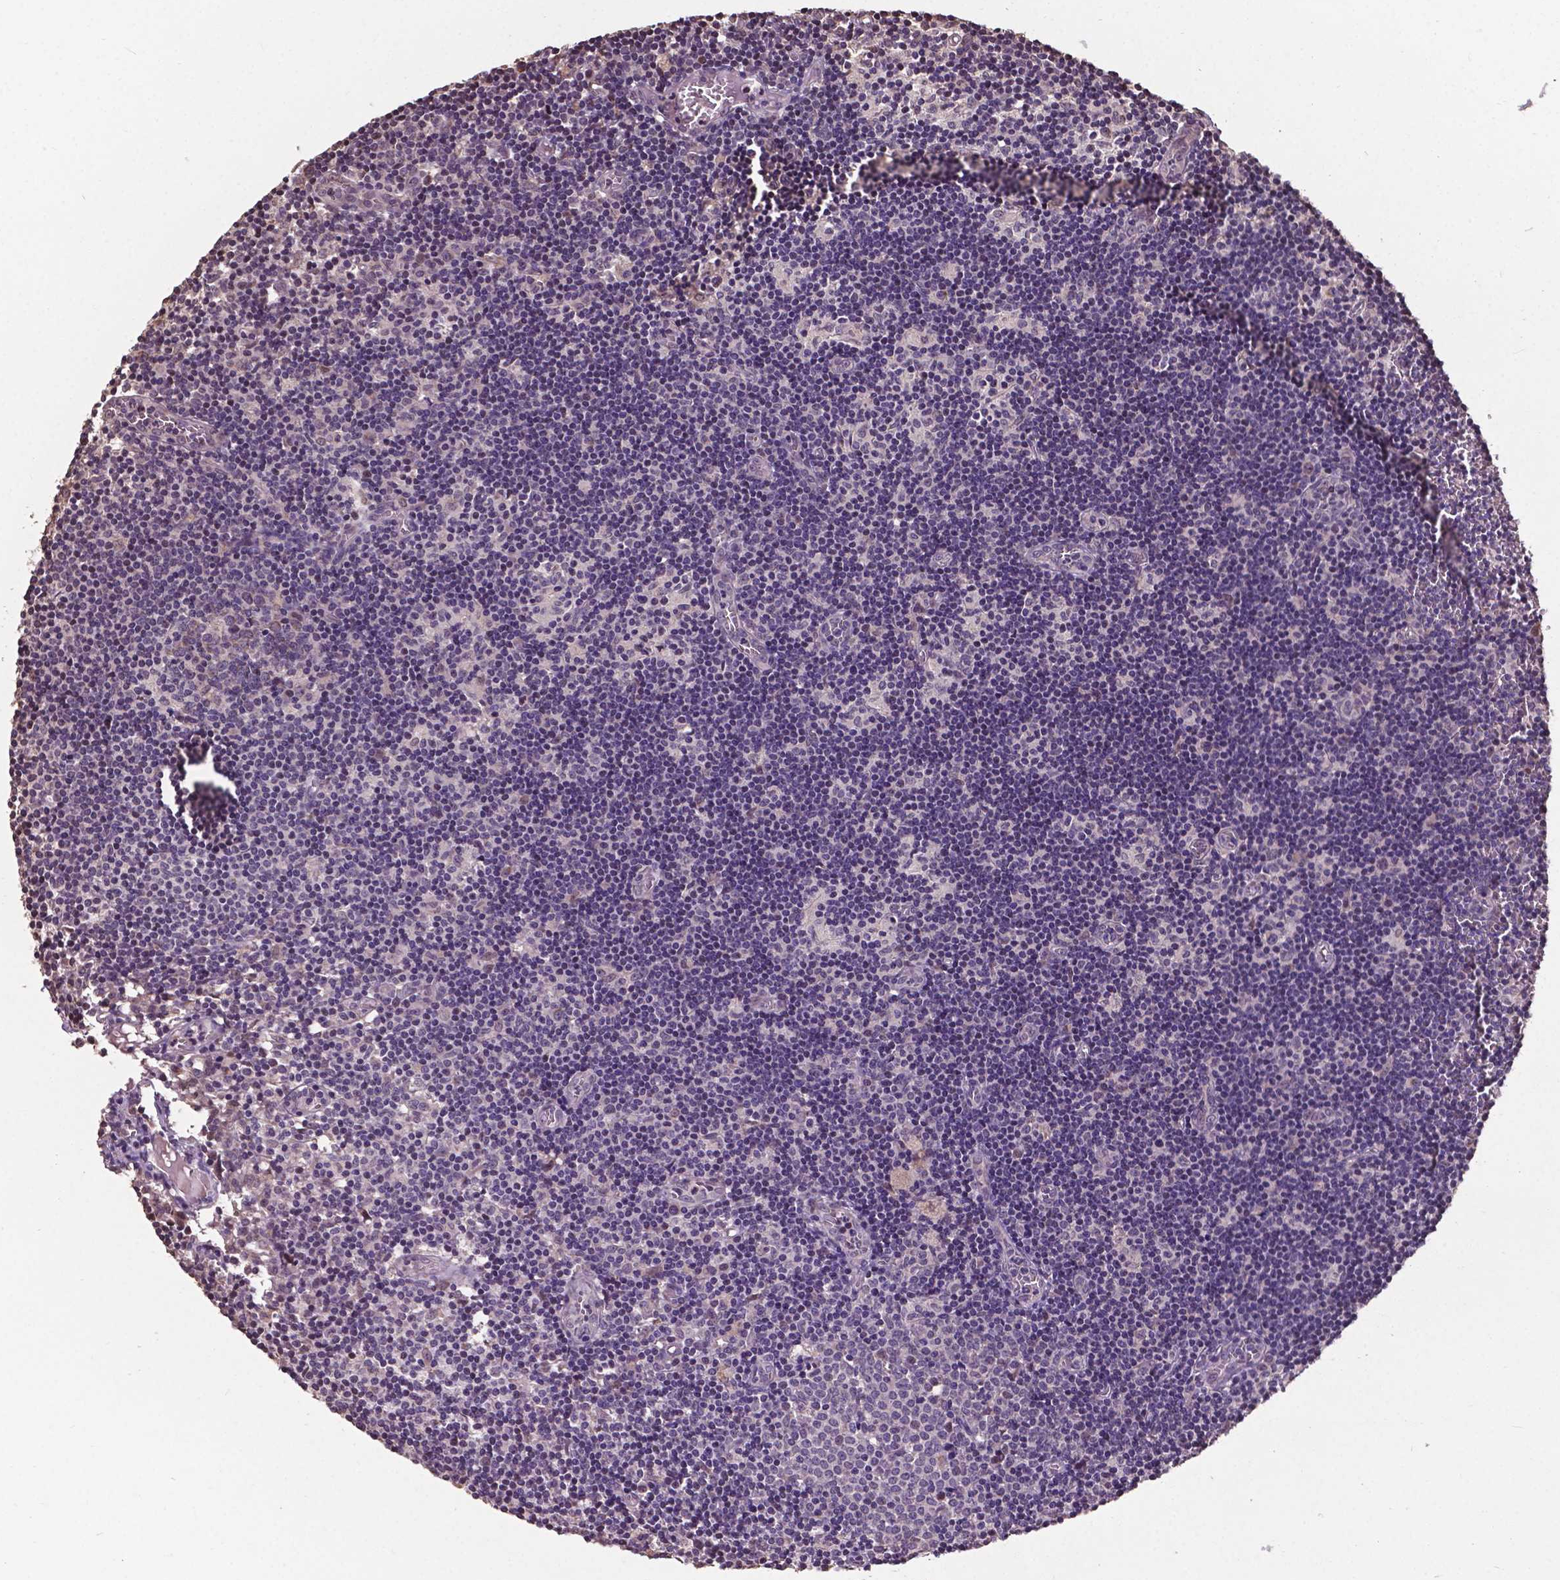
{"staining": {"intensity": "negative", "quantity": "none", "location": "none"}, "tissue": "lymph node", "cell_type": "Germinal center cells", "image_type": "normal", "snomed": [{"axis": "morphology", "description": "Normal tissue, NOS"}, {"axis": "topography", "description": "Lymph node"}], "caption": "DAB immunohistochemical staining of benign lymph node demonstrates no significant expression in germinal center cells.", "gene": "GLRA2", "patient": {"sex": "female", "age": 52}}